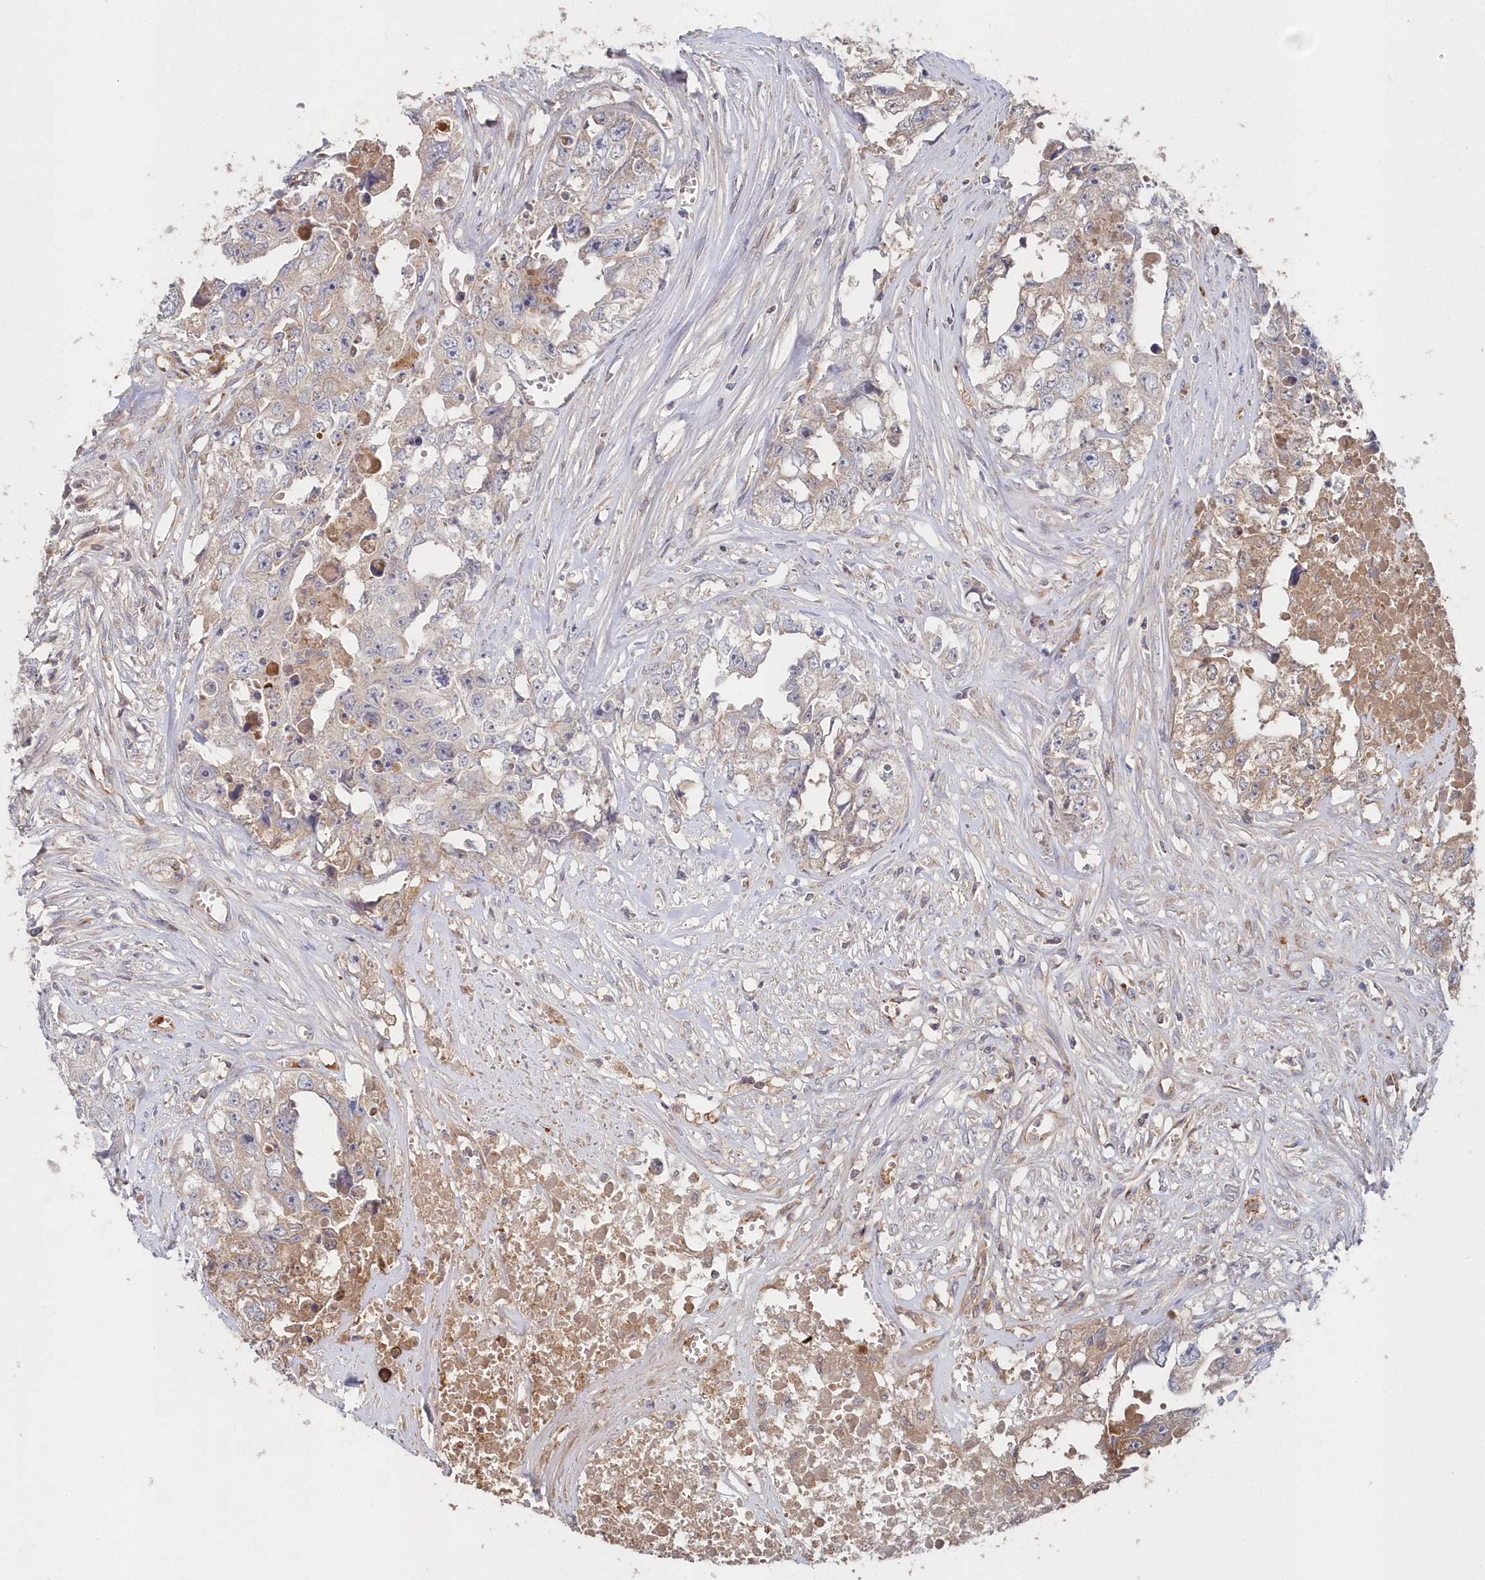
{"staining": {"intensity": "weak", "quantity": "<25%", "location": "cytoplasmic/membranous"}, "tissue": "testis cancer", "cell_type": "Tumor cells", "image_type": "cancer", "snomed": [{"axis": "morphology", "description": "Seminoma, NOS"}, {"axis": "morphology", "description": "Carcinoma, Embryonal, NOS"}, {"axis": "topography", "description": "Testis"}], "caption": "Immunohistochemistry (IHC) photomicrograph of testis cancer stained for a protein (brown), which reveals no positivity in tumor cells.", "gene": "ABHD14B", "patient": {"sex": "male", "age": 43}}